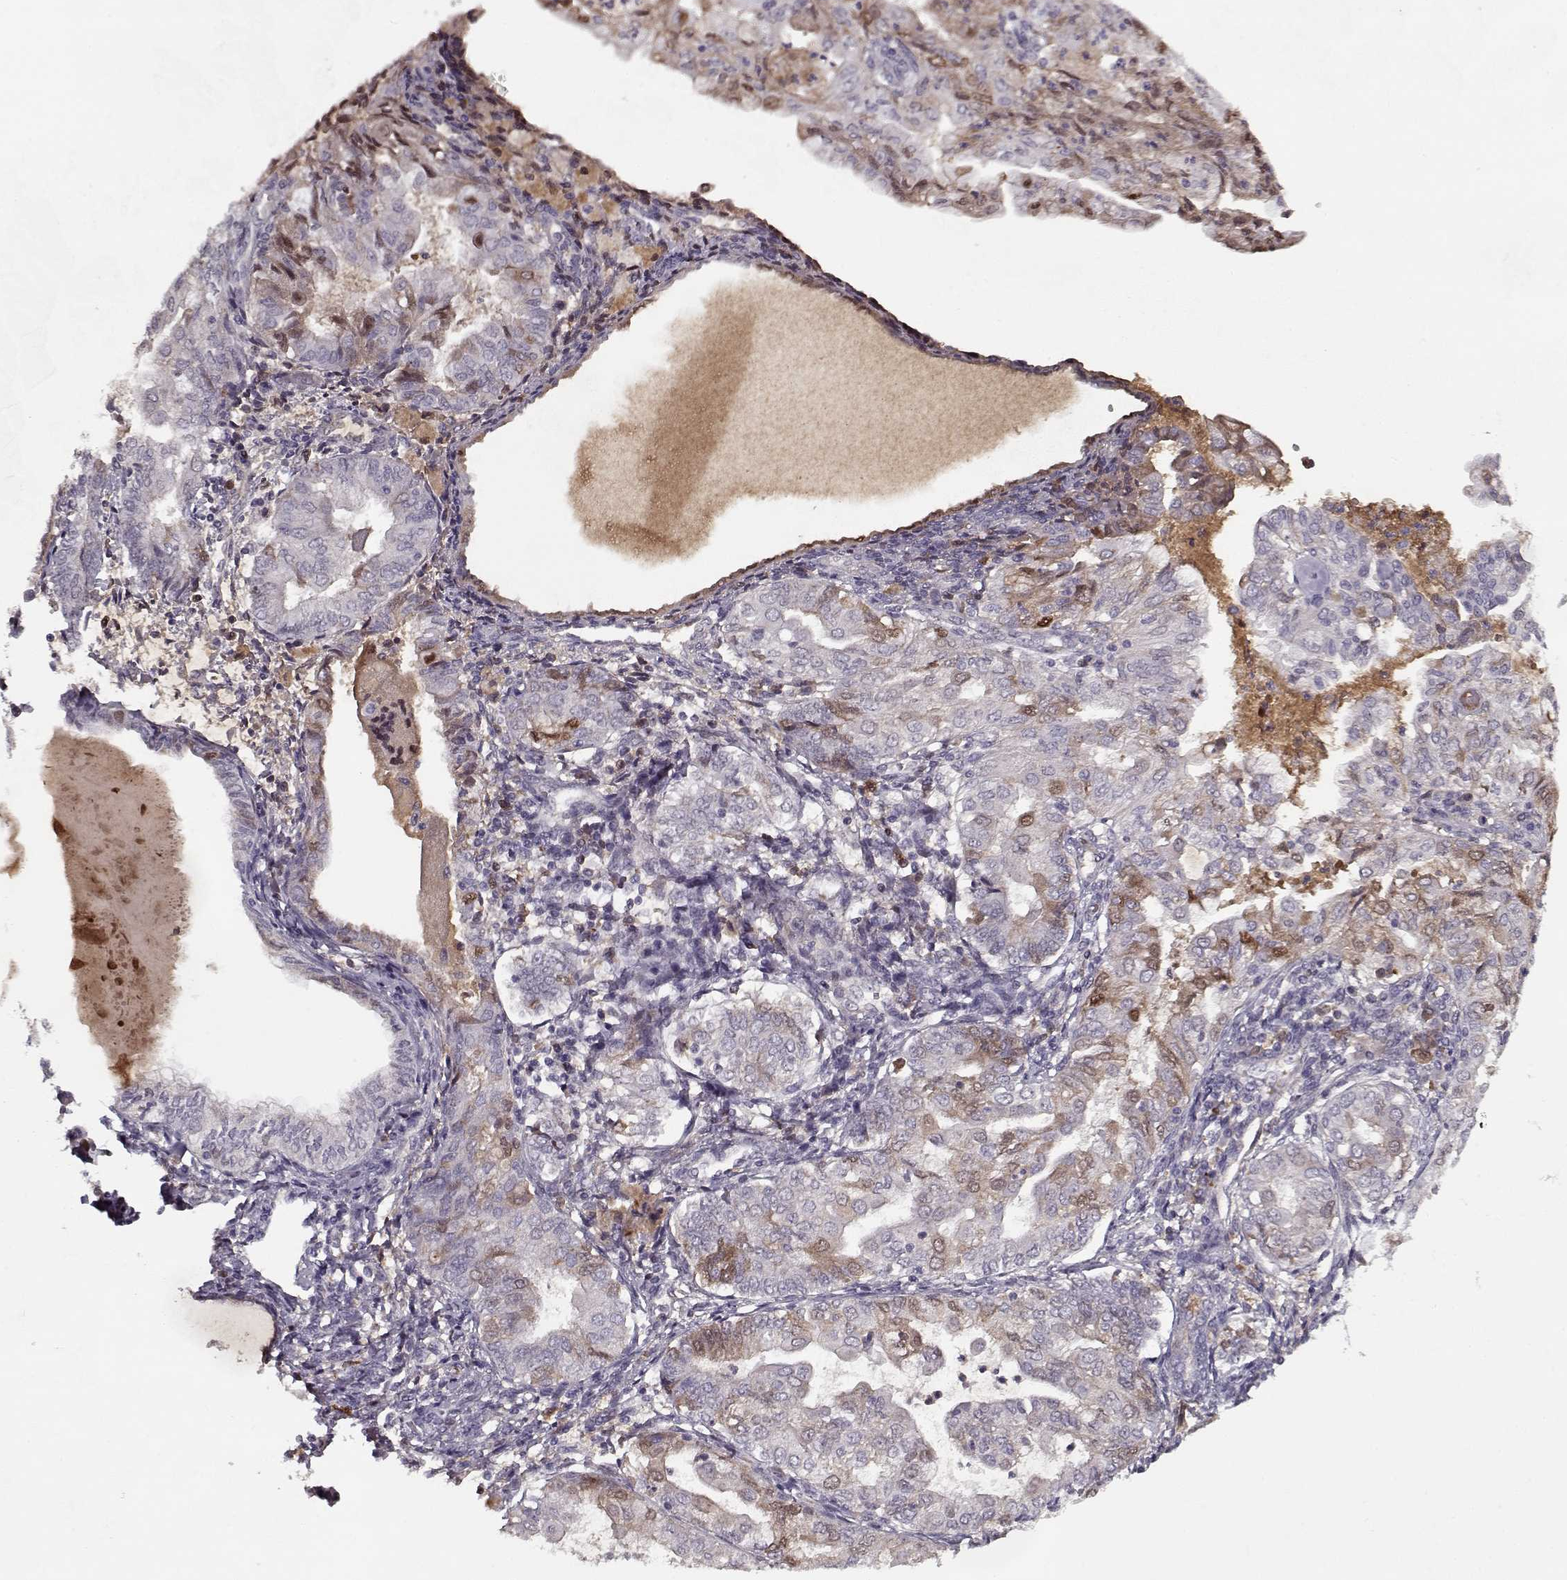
{"staining": {"intensity": "weak", "quantity": "<25%", "location": "cytoplasmic/membranous"}, "tissue": "endometrial cancer", "cell_type": "Tumor cells", "image_type": "cancer", "snomed": [{"axis": "morphology", "description": "Adenocarcinoma, NOS"}, {"axis": "topography", "description": "Endometrium"}], "caption": "Endometrial cancer was stained to show a protein in brown. There is no significant expression in tumor cells.", "gene": "AFM", "patient": {"sex": "female", "age": 68}}